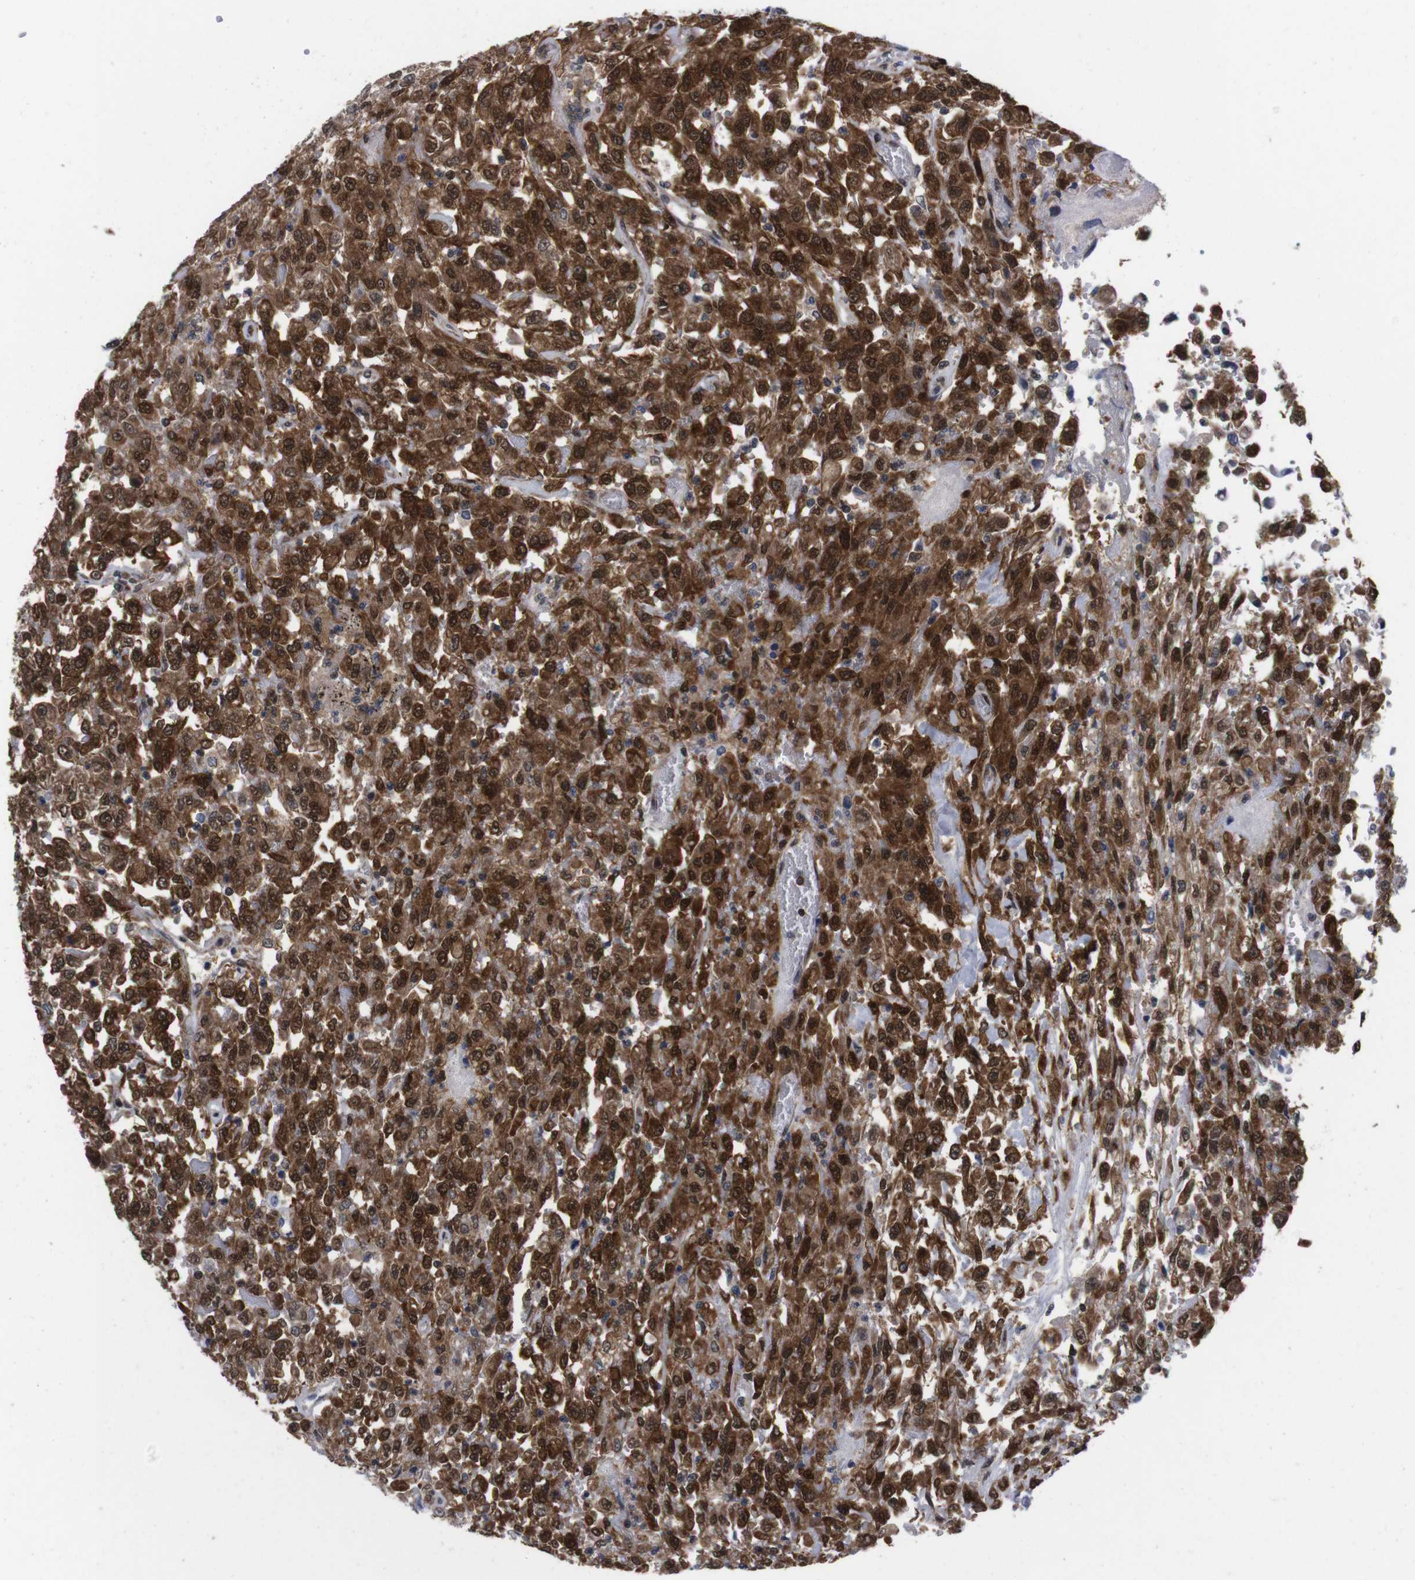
{"staining": {"intensity": "strong", "quantity": ">75%", "location": "cytoplasmic/membranous,nuclear"}, "tissue": "urothelial cancer", "cell_type": "Tumor cells", "image_type": "cancer", "snomed": [{"axis": "morphology", "description": "Urothelial carcinoma, High grade"}, {"axis": "topography", "description": "Urinary bladder"}], "caption": "Brown immunohistochemical staining in human high-grade urothelial carcinoma displays strong cytoplasmic/membranous and nuclear positivity in approximately >75% of tumor cells.", "gene": "UBQLN2", "patient": {"sex": "male", "age": 46}}